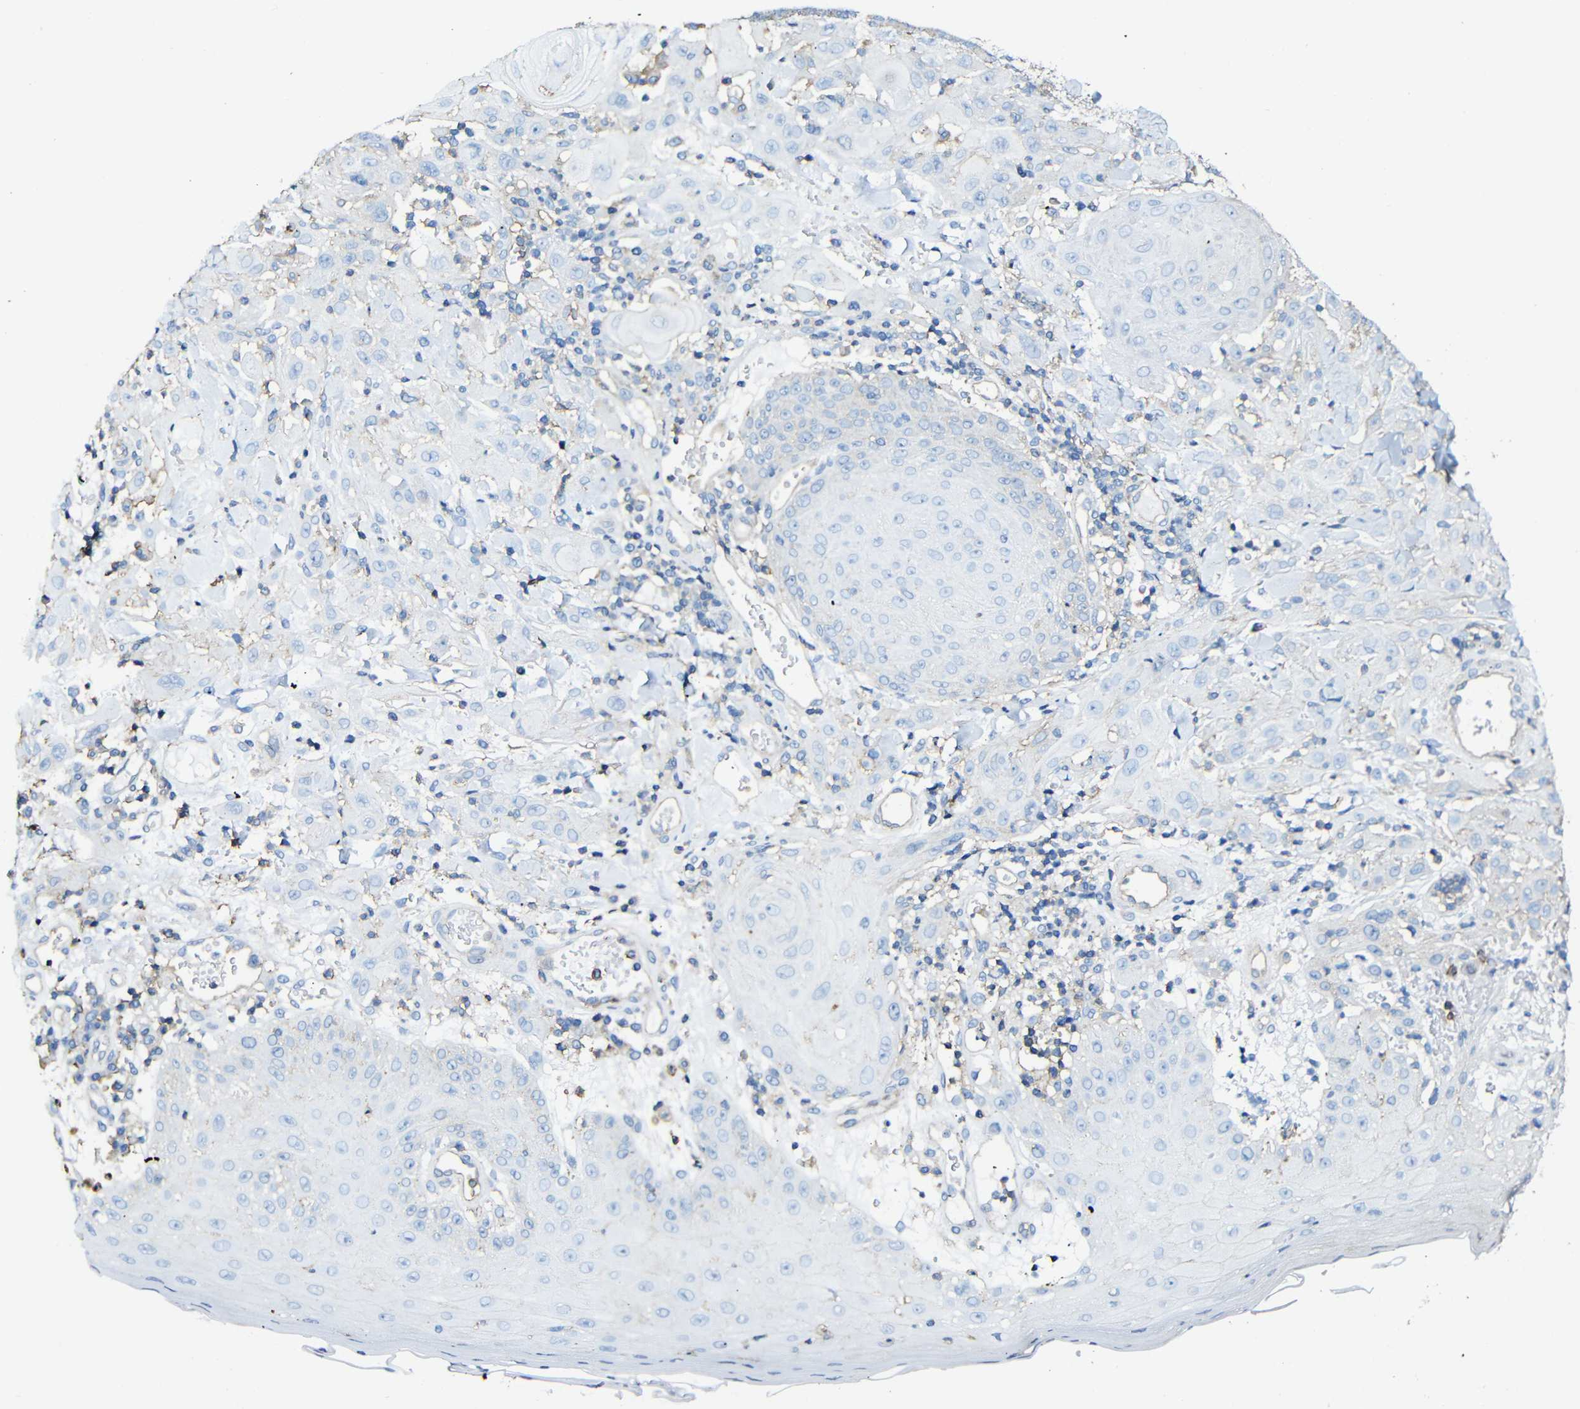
{"staining": {"intensity": "negative", "quantity": "none", "location": "none"}, "tissue": "skin cancer", "cell_type": "Tumor cells", "image_type": "cancer", "snomed": [{"axis": "morphology", "description": "Squamous cell carcinoma, NOS"}, {"axis": "topography", "description": "Skin"}], "caption": "This is a micrograph of immunohistochemistry (IHC) staining of squamous cell carcinoma (skin), which shows no positivity in tumor cells. (Stains: DAB (3,3'-diaminobenzidine) IHC with hematoxylin counter stain, Microscopy: brightfield microscopy at high magnification).", "gene": "MSN", "patient": {"sex": "male", "age": 24}}